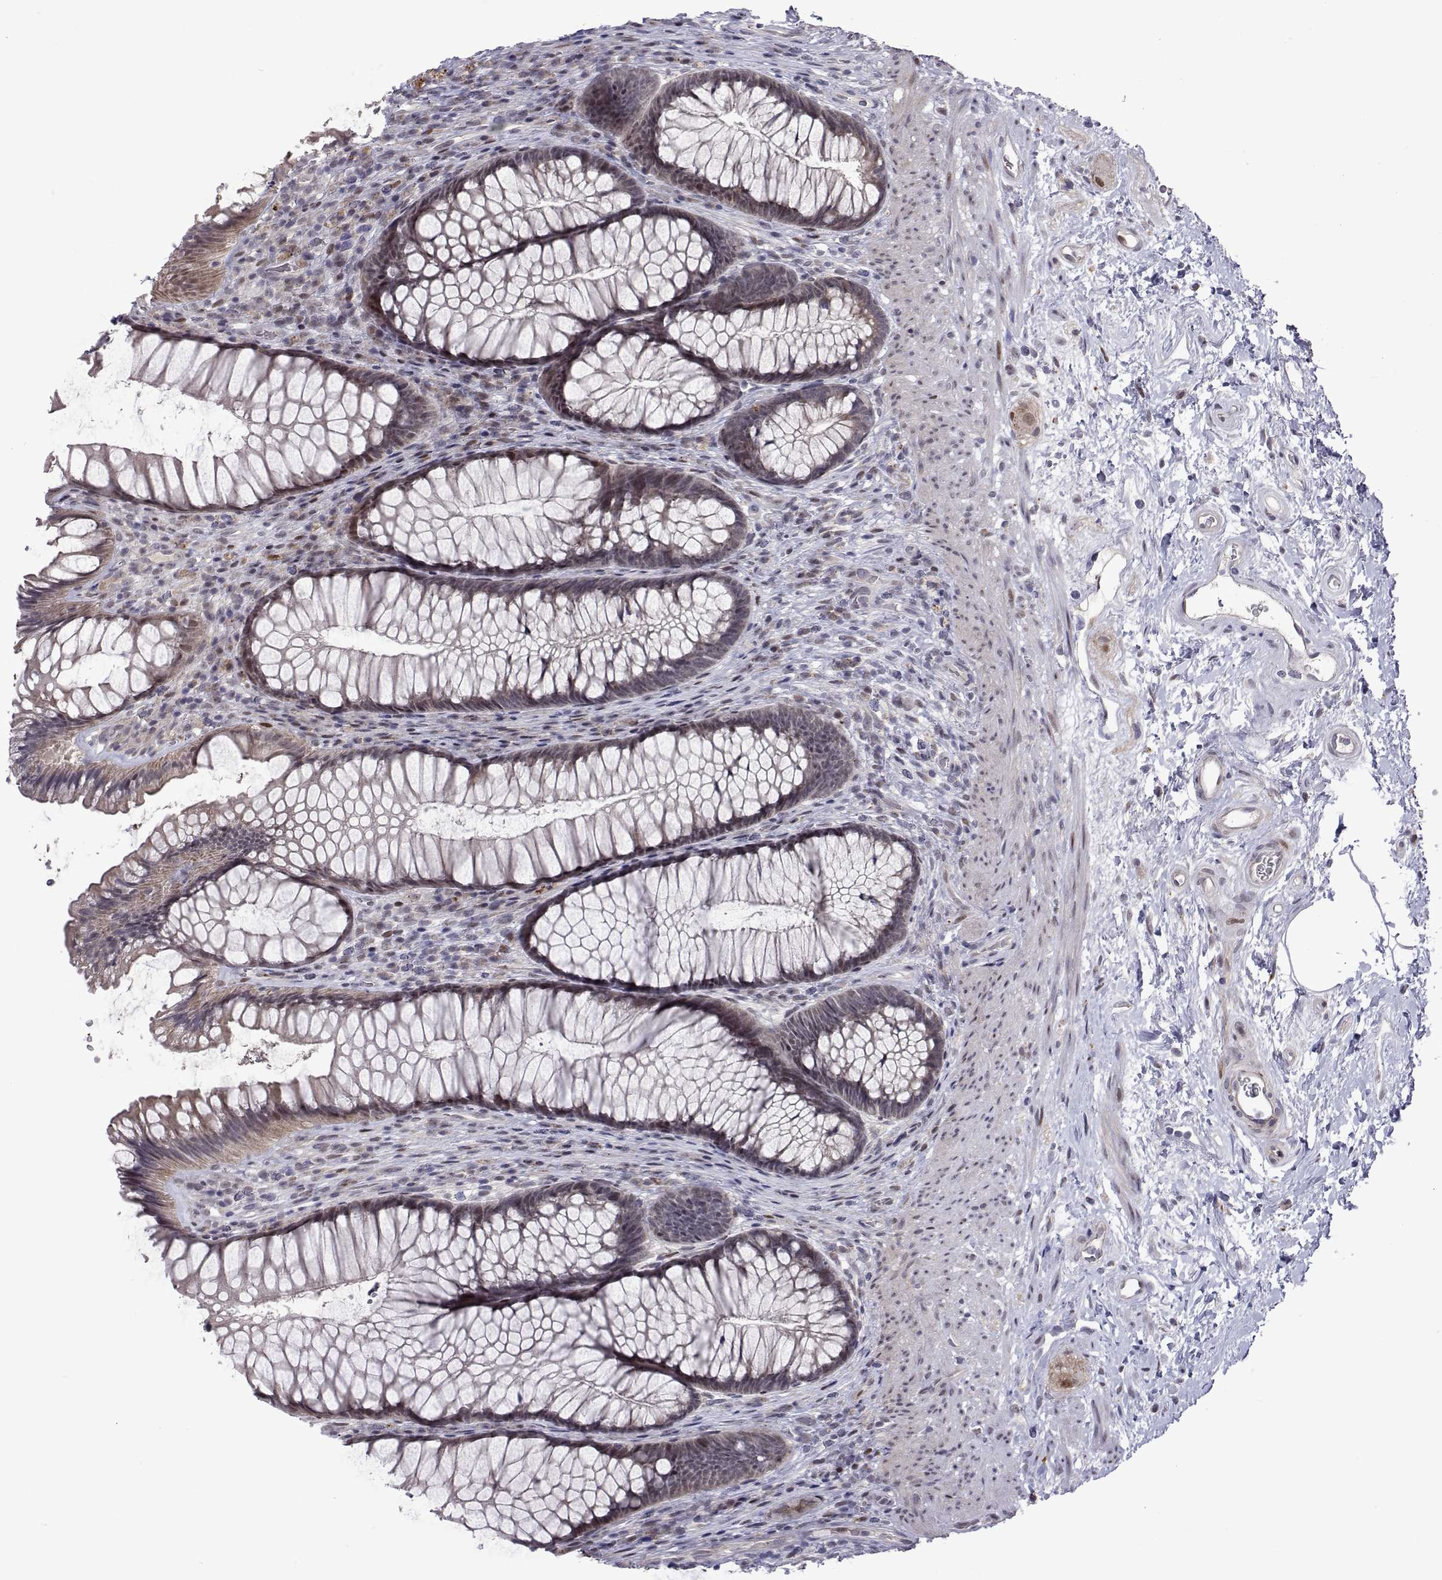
{"staining": {"intensity": "weak", "quantity": "<25%", "location": "cytoplasmic/membranous"}, "tissue": "rectum", "cell_type": "Glandular cells", "image_type": "normal", "snomed": [{"axis": "morphology", "description": "Normal tissue, NOS"}, {"axis": "topography", "description": "Smooth muscle"}, {"axis": "topography", "description": "Rectum"}], "caption": "A micrograph of rectum stained for a protein demonstrates no brown staining in glandular cells.", "gene": "EFCAB3", "patient": {"sex": "male", "age": 53}}